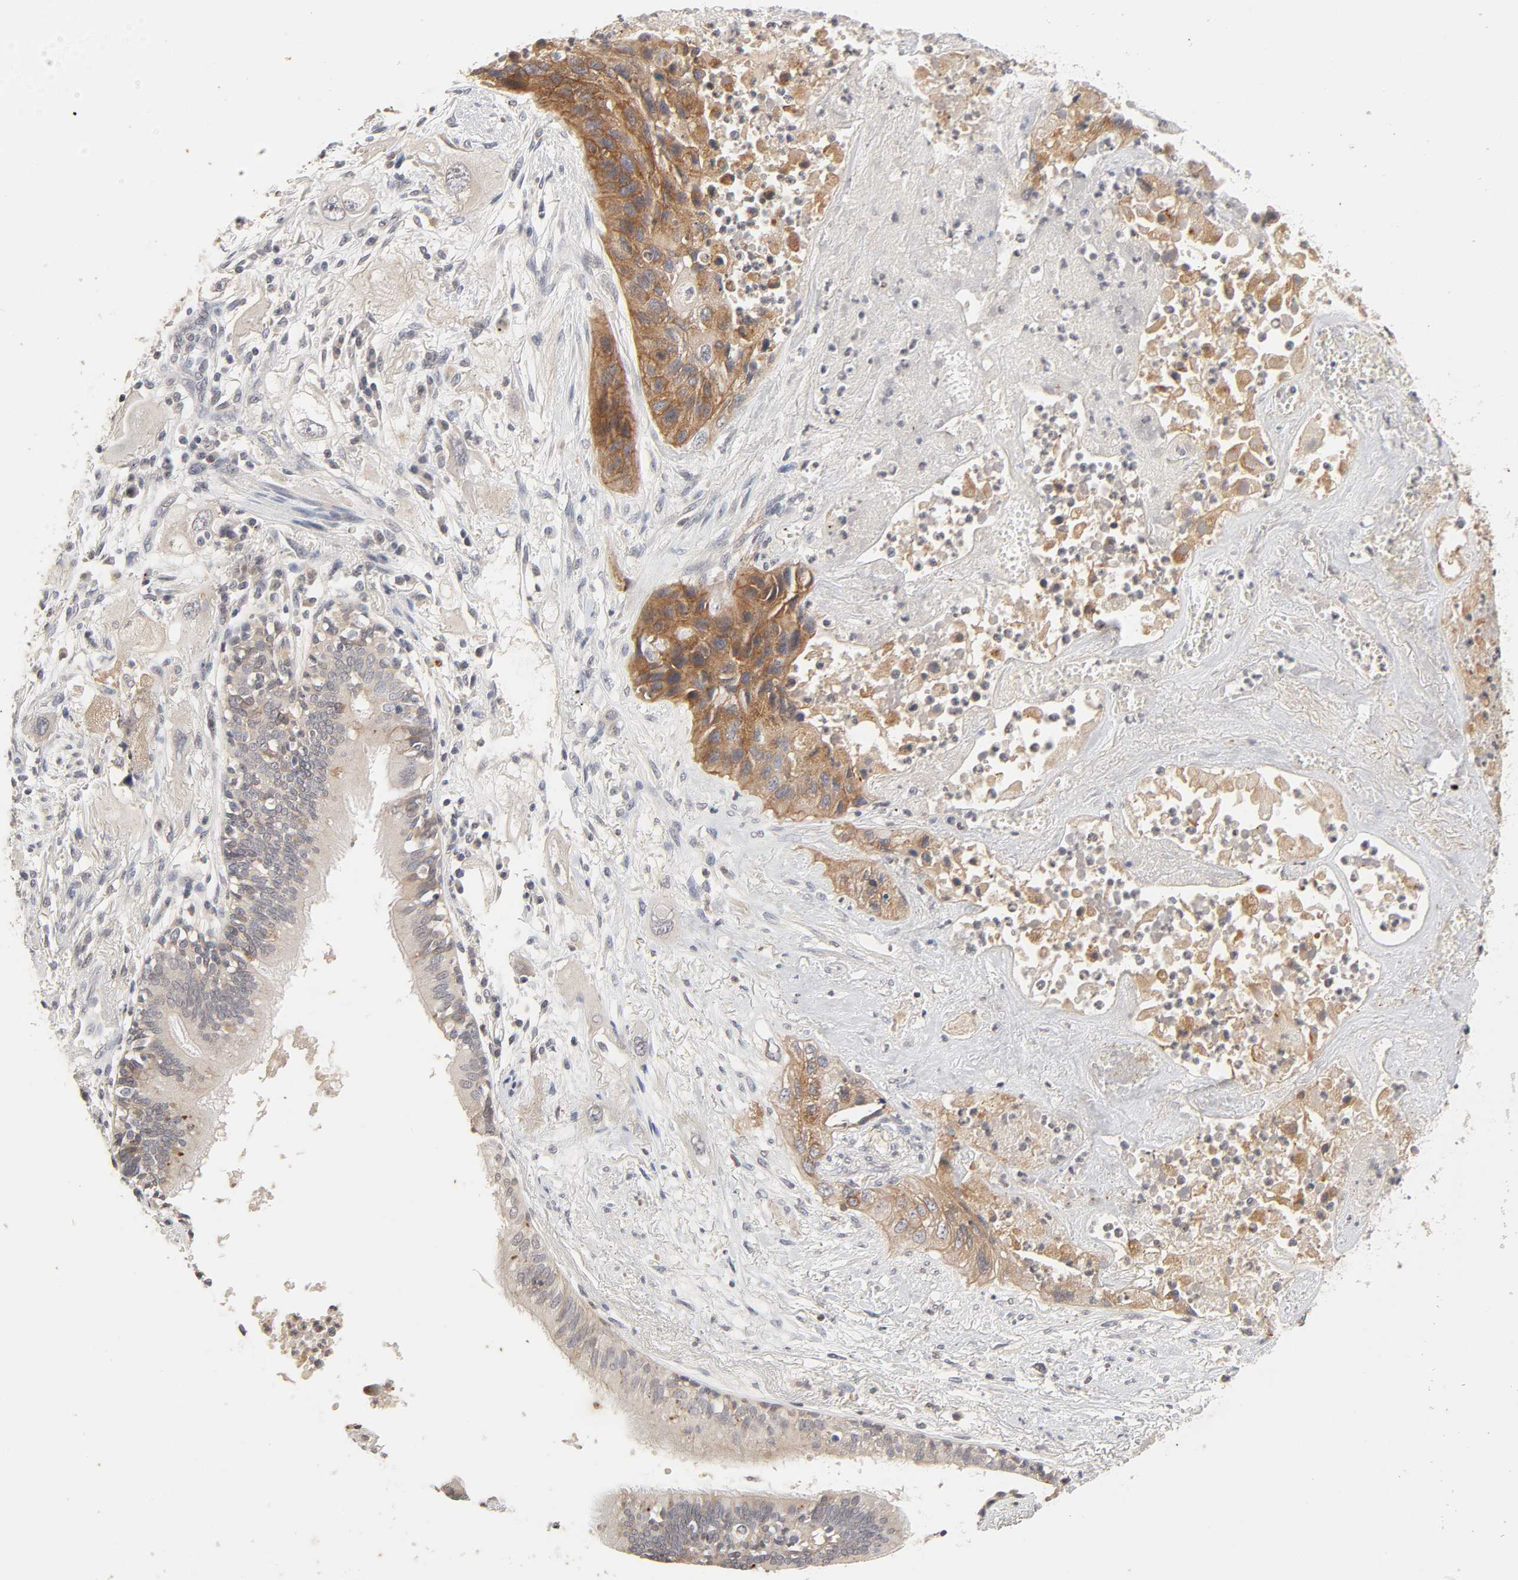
{"staining": {"intensity": "moderate", "quantity": ">75%", "location": "cytoplasmic/membranous"}, "tissue": "lung cancer", "cell_type": "Tumor cells", "image_type": "cancer", "snomed": [{"axis": "morphology", "description": "Squamous cell carcinoma, NOS"}, {"axis": "topography", "description": "Lung"}], "caption": "Protein staining of squamous cell carcinoma (lung) tissue reveals moderate cytoplasmic/membranous positivity in approximately >75% of tumor cells.", "gene": "CXADR", "patient": {"sex": "female", "age": 76}}